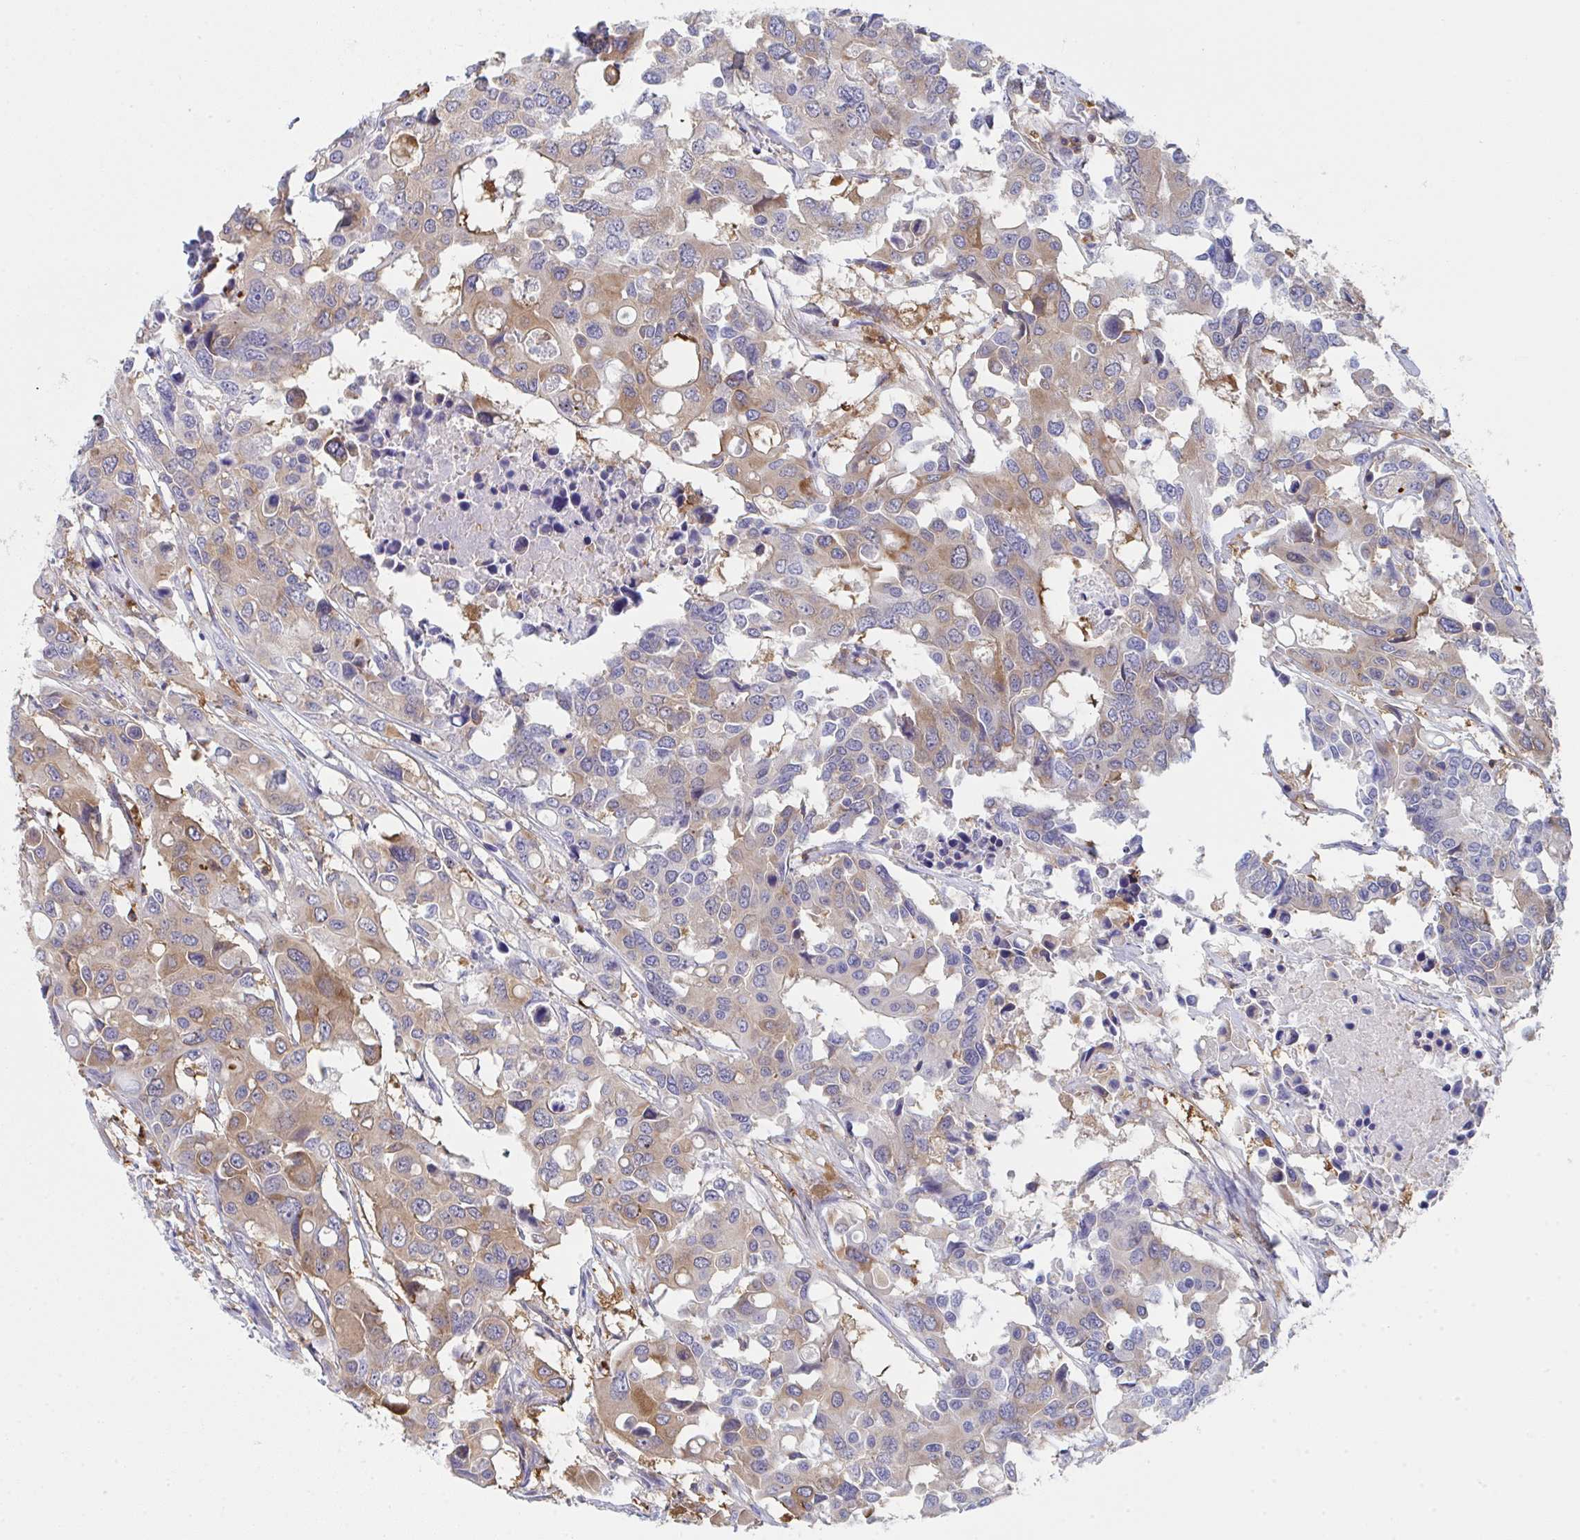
{"staining": {"intensity": "moderate", "quantity": "25%-75%", "location": "cytoplasmic/membranous"}, "tissue": "colorectal cancer", "cell_type": "Tumor cells", "image_type": "cancer", "snomed": [{"axis": "morphology", "description": "Adenocarcinoma, NOS"}, {"axis": "topography", "description": "Colon"}], "caption": "Protein expression analysis of colorectal cancer (adenocarcinoma) demonstrates moderate cytoplasmic/membranous positivity in approximately 25%-75% of tumor cells.", "gene": "WNK1", "patient": {"sex": "male", "age": 77}}